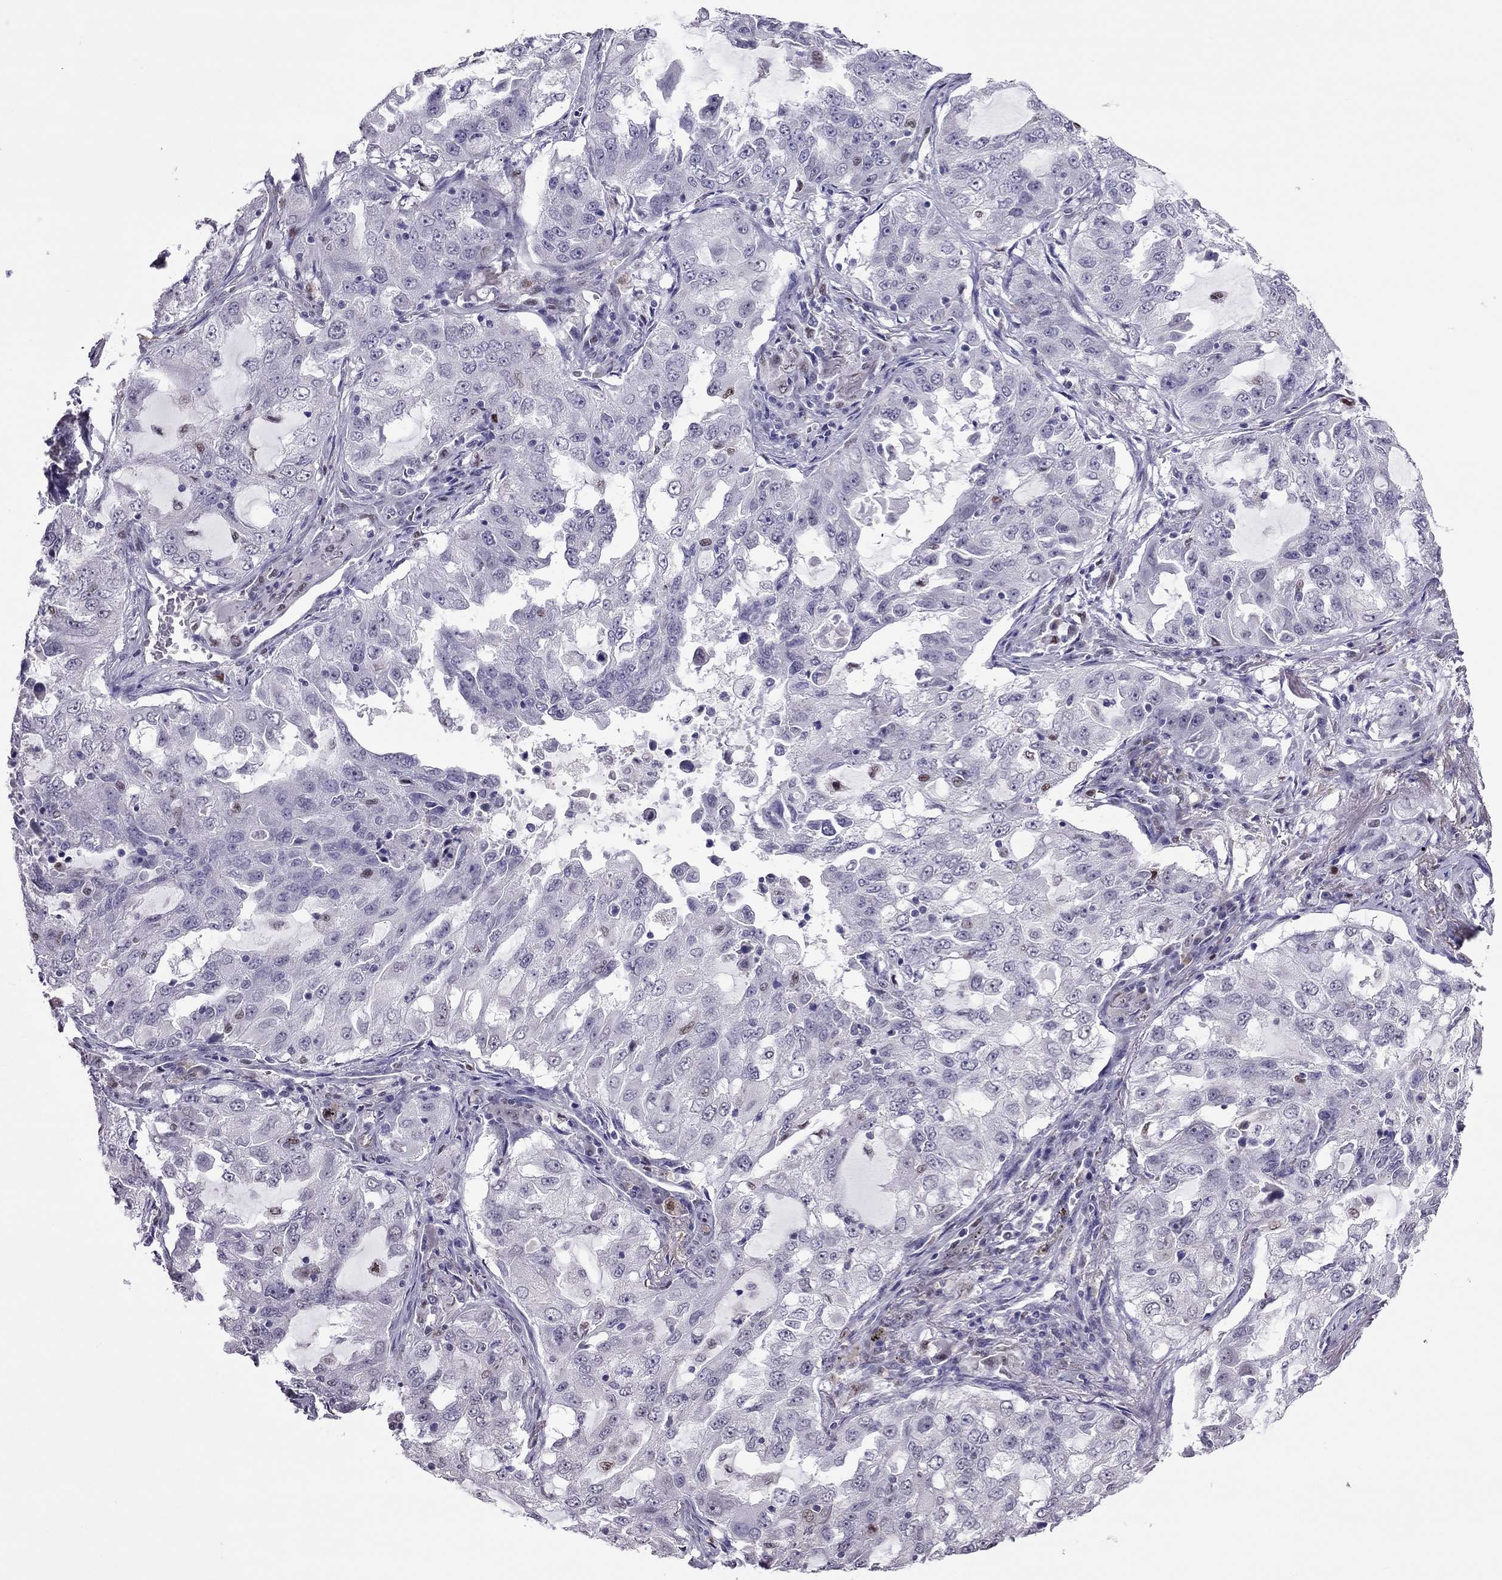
{"staining": {"intensity": "negative", "quantity": "none", "location": "none"}, "tissue": "lung cancer", "cell_type": "Tumor cells", "image_type": "cancer", "snomed": [{"axis": "morphology", "description": "Adenocarcinoma, NOS"}, {"axis": "topography", "description": "Lung"}], "caption": "A high-resolution image shows immunohistochemistry staining of adenocarcinoma (lung), which exhibits no significant staining in tumor cells.", "gene": "SPINT3", "patient": {"sex": "female", "age": 61}}